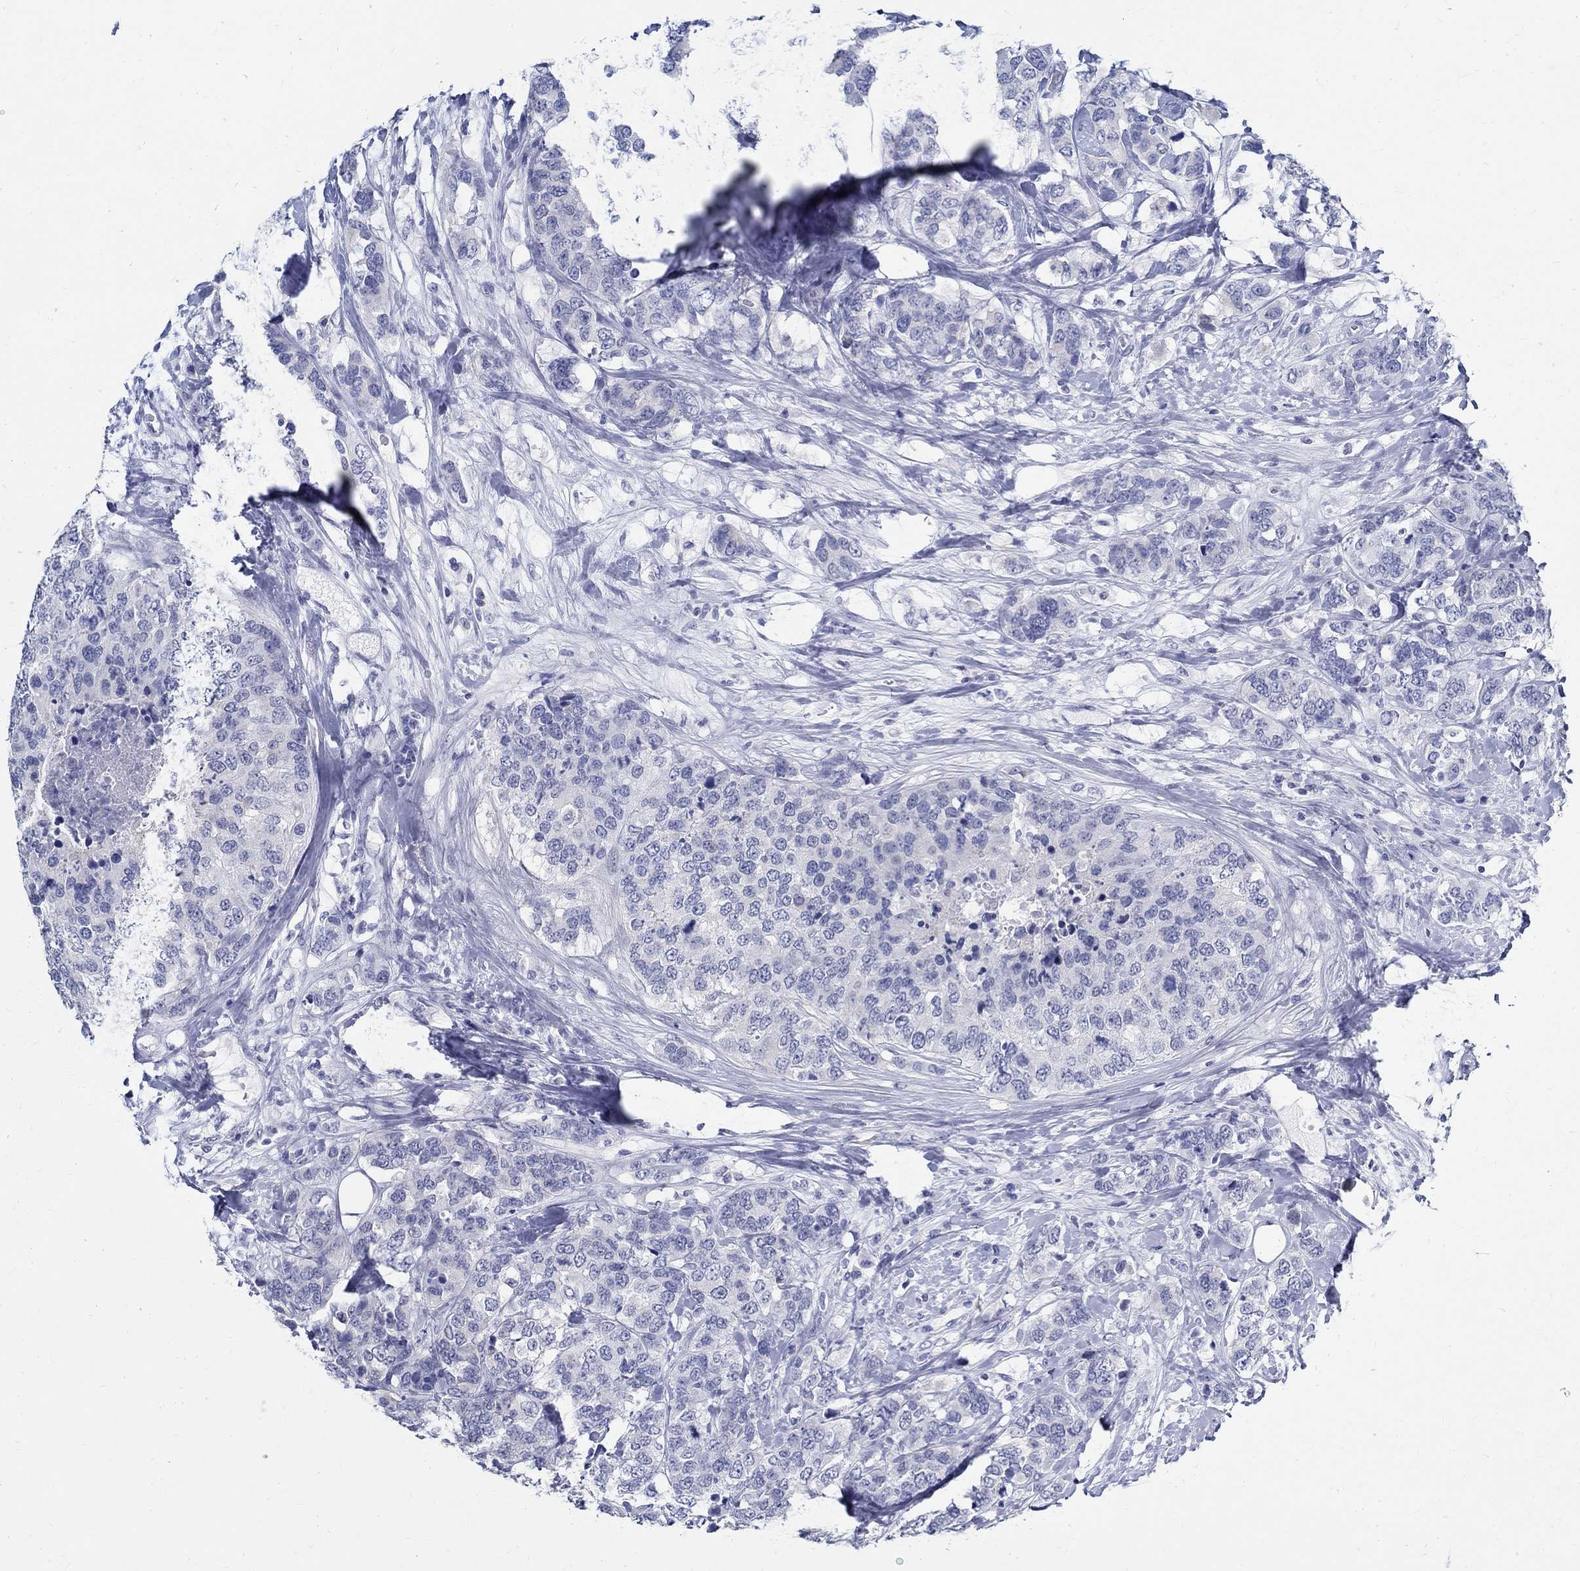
{"staining": {"intensity": "negative", "quantity": "none", "location": "none"}, "tissue": "breast cancer", "cell_type": "Tumor cells", "image_type": "cancer", "snomed": [{"axis": "morphology", "description": "Lobular carcinoma"}, {"axis": "topography", "description": "Breast"}], "caption": "Tumor cells show no significant expression in breast lobular carcinoma.", "gene": "BSPRY", "patient": {"sex": "female", "age": 59}}